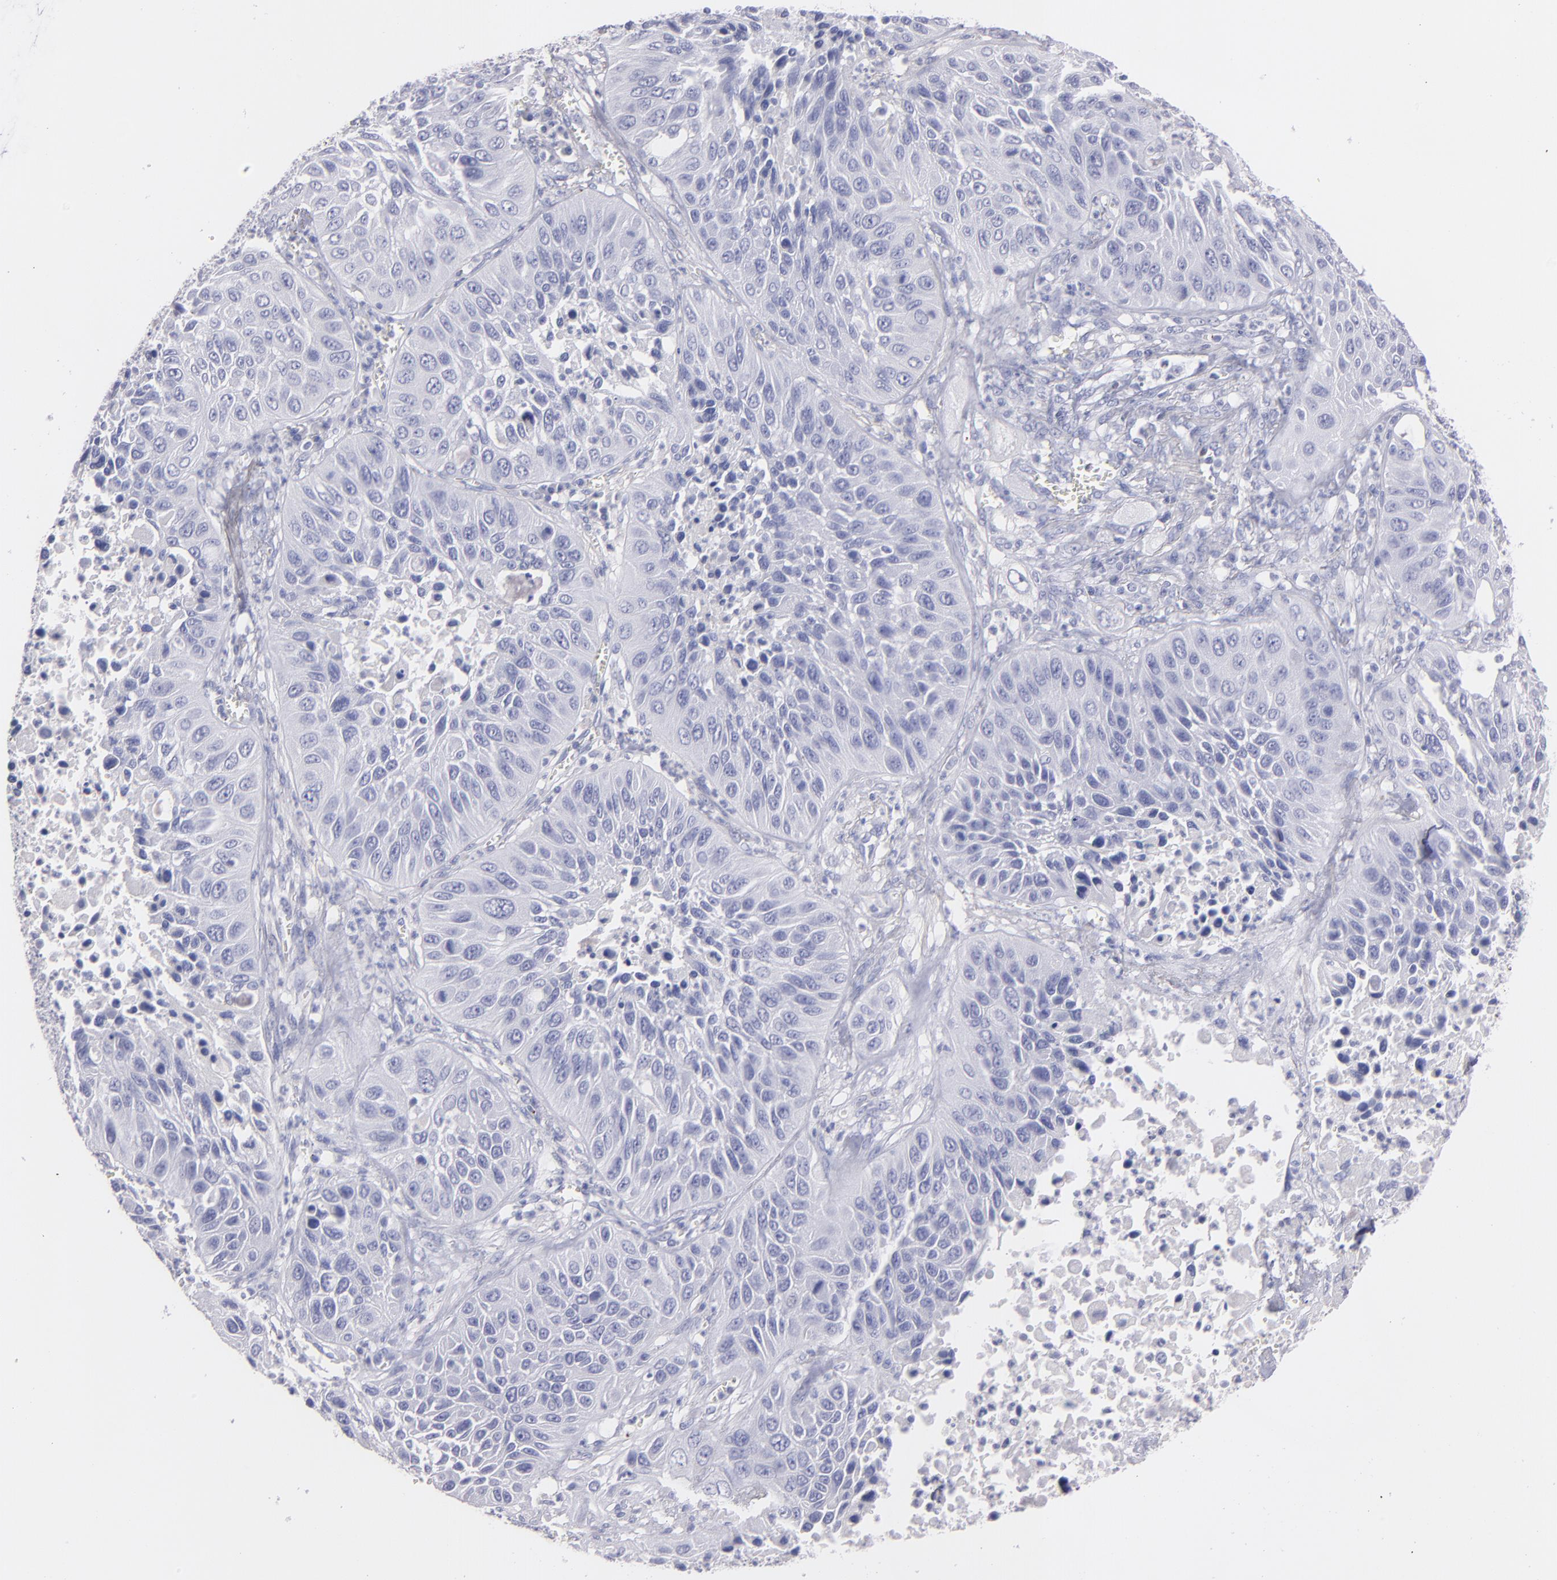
{"staining": {"intensity": "negative", "quantity": "none", "location": "none"}, "tissue": "lung cancer", "cell_type": "Tumor cells", "image_type": "cancer", "snomed": [{"axis": "morphology", "description": "Squamous cell carcinoma, NOS"}, {"axis": "topography", "description": "Lung"}], "caption": "Lung cancer (squamous cell carcinoma) stained for a protein using immunohistochemistry exhibits no staining tumor cells.", "gene": "SNAP25", "patient": {"sex": "female", "age": 76}}